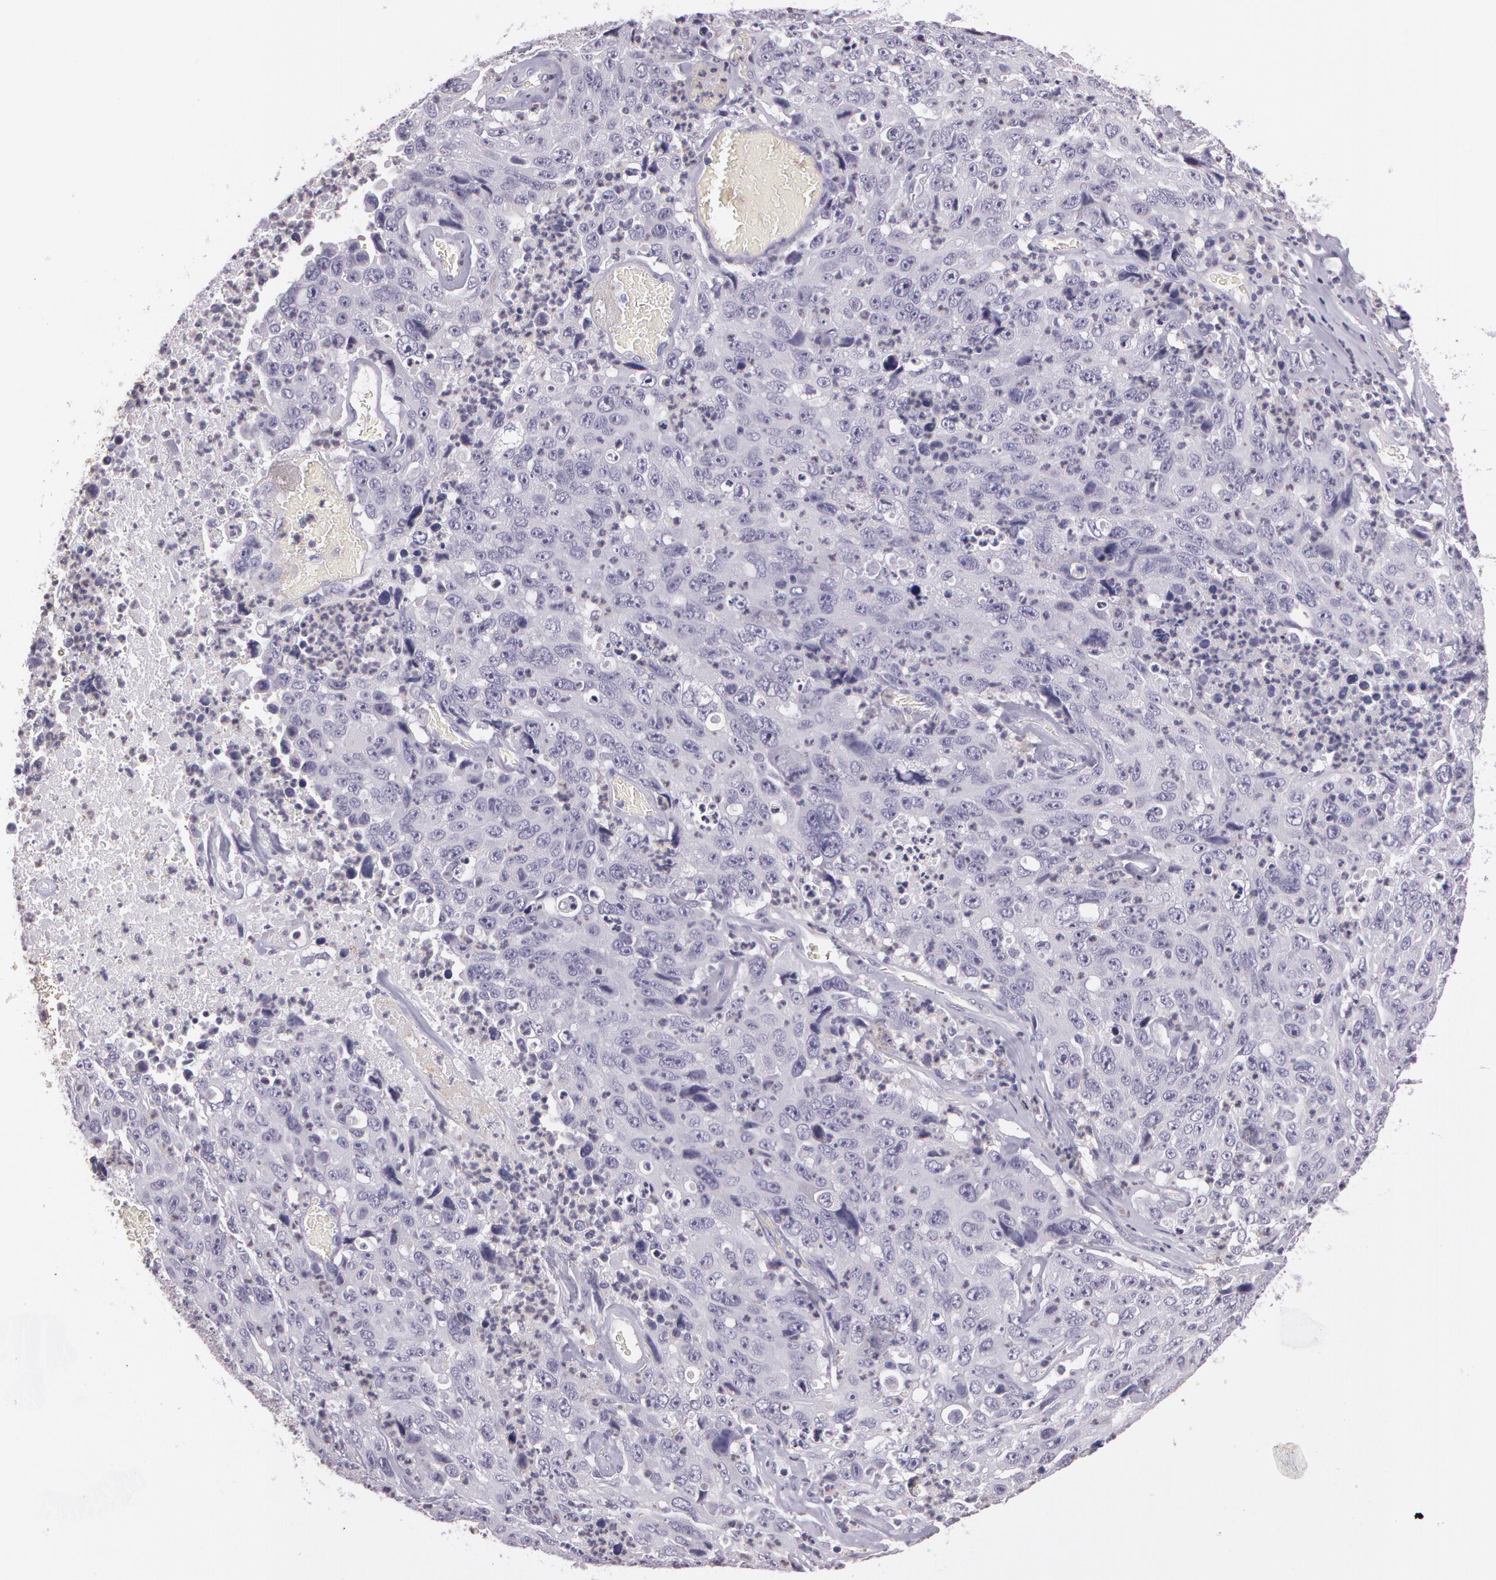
{"staining": {"intensity": "negative", "quantity": "none", "location": "none"}, "tissue": "lung cancer", "cell_type": "Tumor cells", "image_type": "cancer", "snomed": [{"axis": "morphology", "description": "Squamous cell carcinoma, NOS"}, {"axis": "topography", "description": "Lung"}], "caption": "An image of human lung cancer (squamous cell carcinoma) is negative for staining in tumor cells.", "gene": "G2E3", "patient": {"sex": "male", "age": 64}}